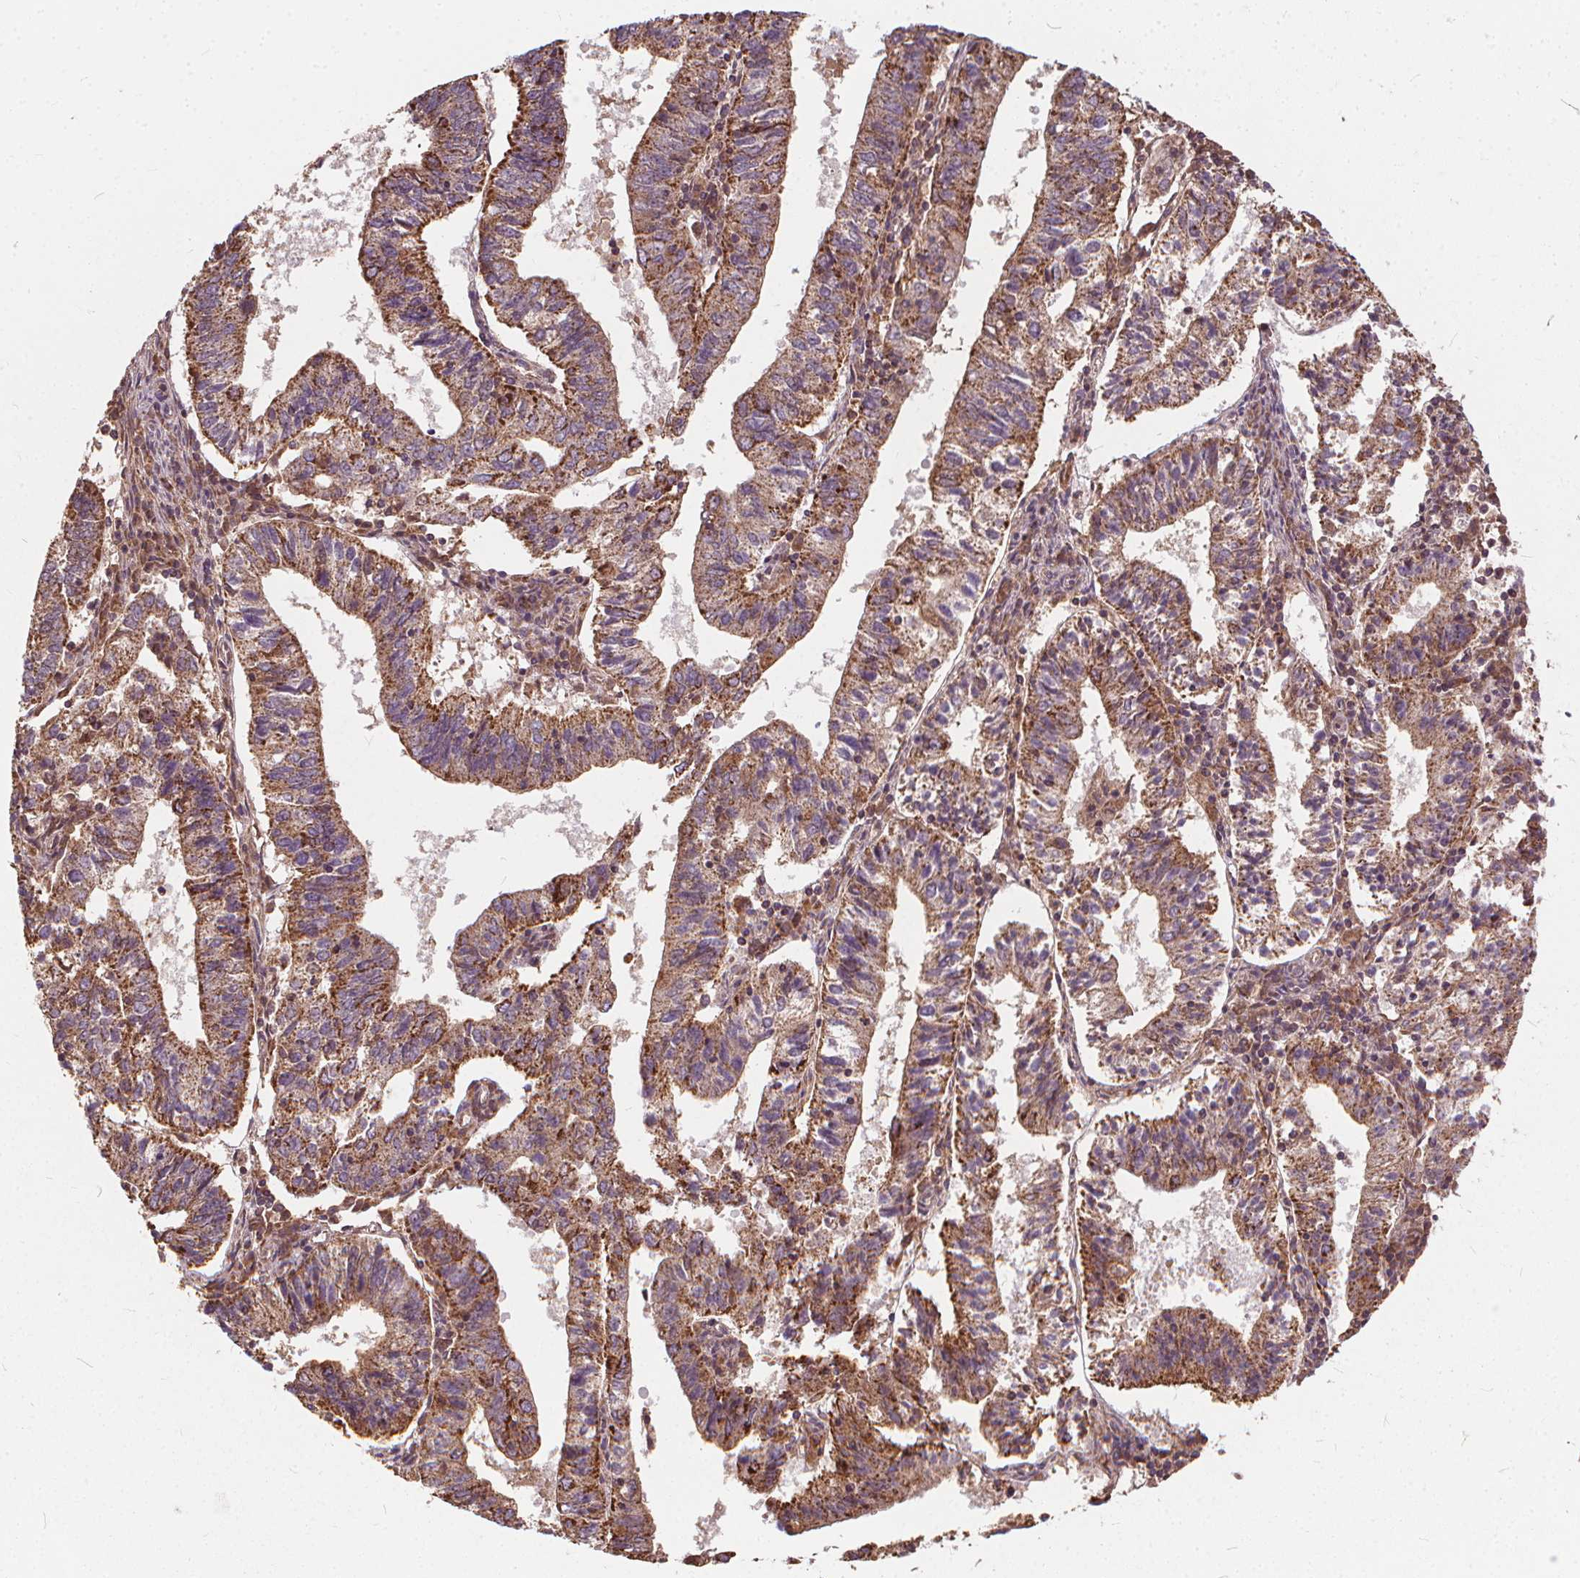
{"staining": {"intensity": "moderate", "quantity": ">75%", "location": "cytoplasmic/membranous"}, "tissue": "endometrial cancer", "cell_type": "Tumor cells", "image_type": "cancer", "snomed": [{"axis": "morphology", "description": "Adenocarcinoma, NOS"}, {"axis": "topography", "description": "Endometrium"}], "caption": "Adenocarcinoma (endometrial) stained for a protein (brown) displays moderate cytoplasmic/membranous positive staining in approximately >75% of tumor cells.", "gene": "ORAI2", "patient": {"sex": "female", "age": 82}}